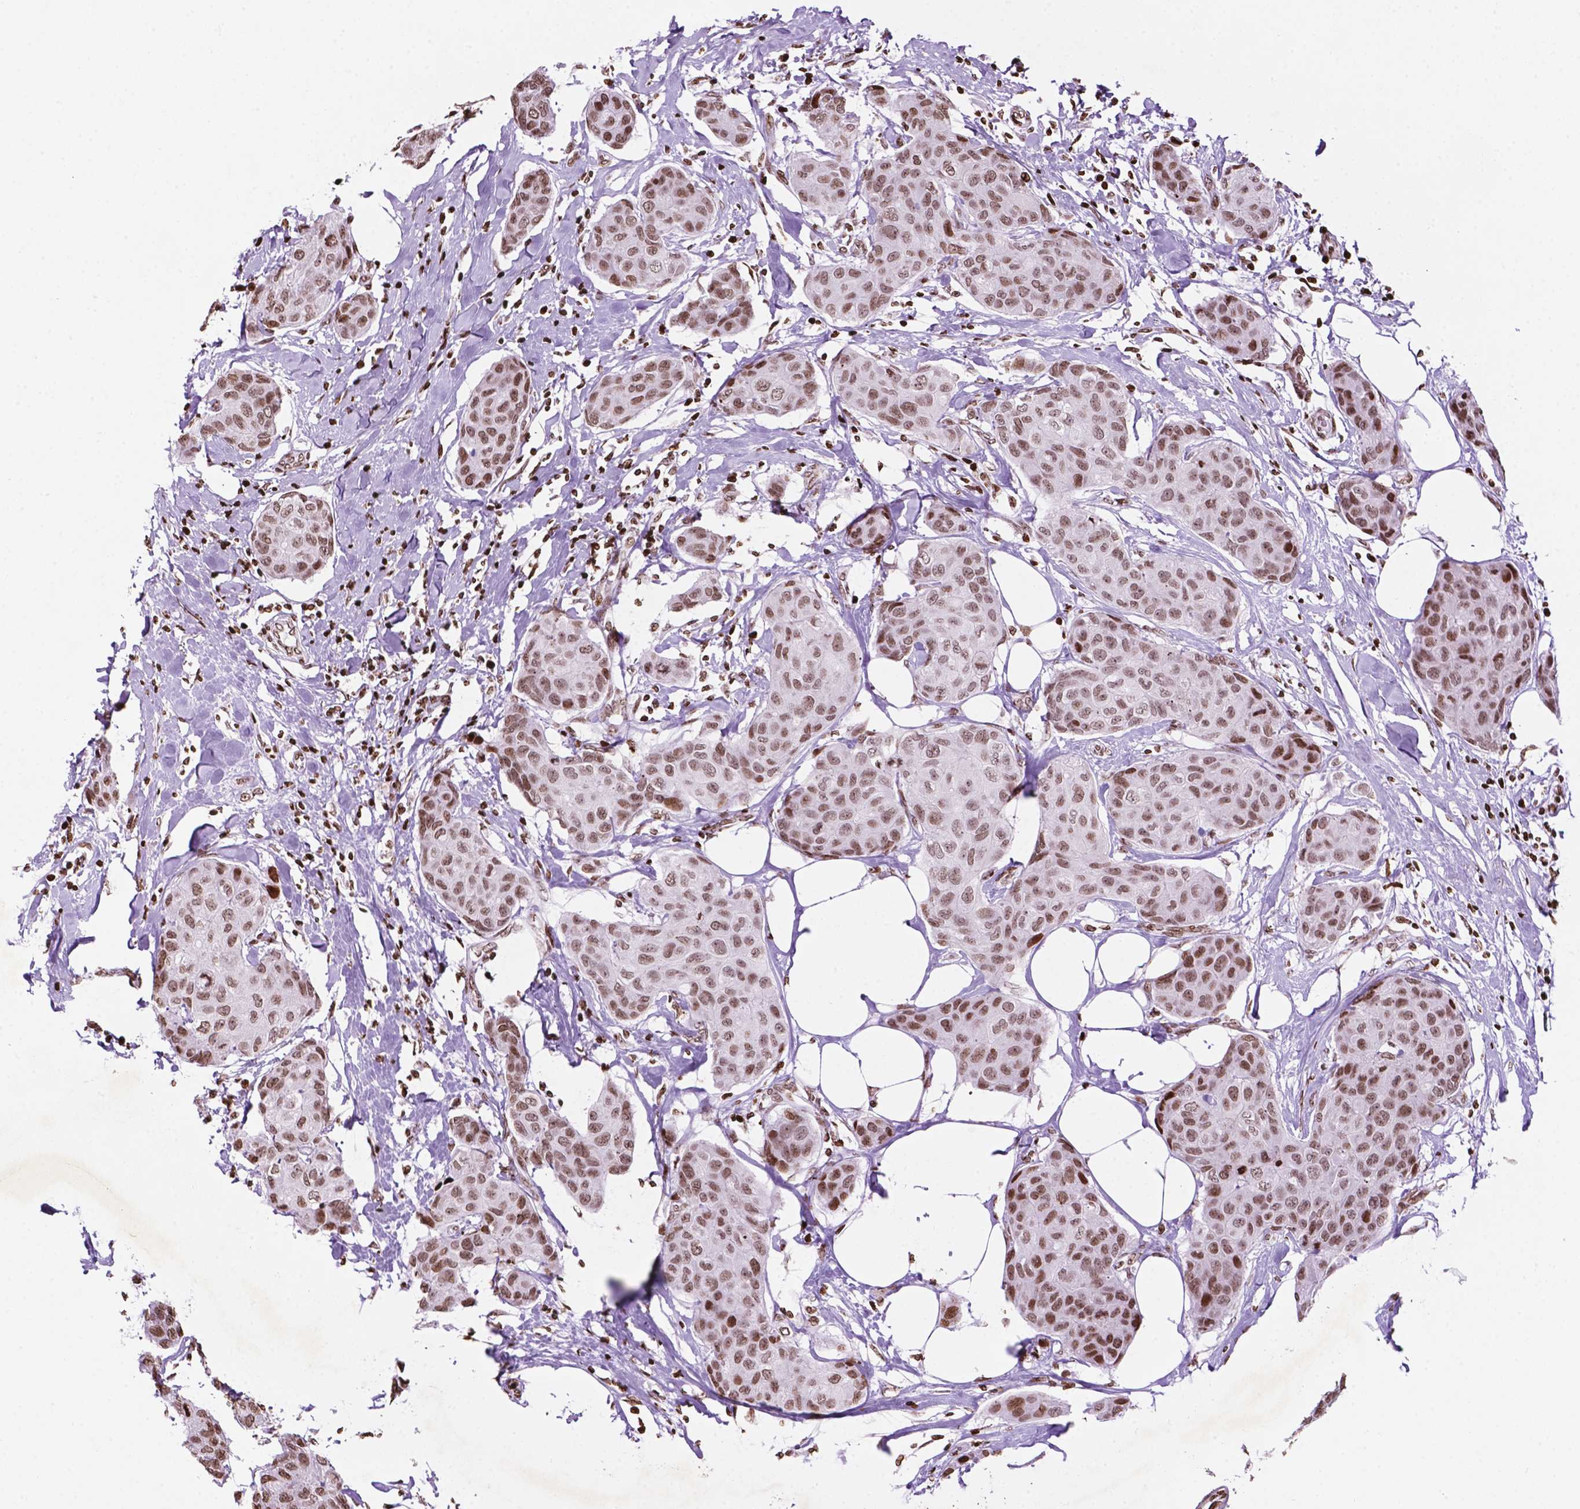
{"staining": {"intensity": "moderate", "quantity": ">75%", "location": "nuclear"}, "tissue": "breast cancer", "cell_type": "Tumor cells", "image_type": "cancer", "snomed": [{"axis": "morphology", "description": "Duct carcinoma"}, {"axis": "topography", "description": "Breast"}], "caption": "Protein staining displays moderate nuclear positivity in approximately >75% of tumor cells in breast cancer.", "gene": "TMEM250", "patient": {"sex": "female", "age": 80}}